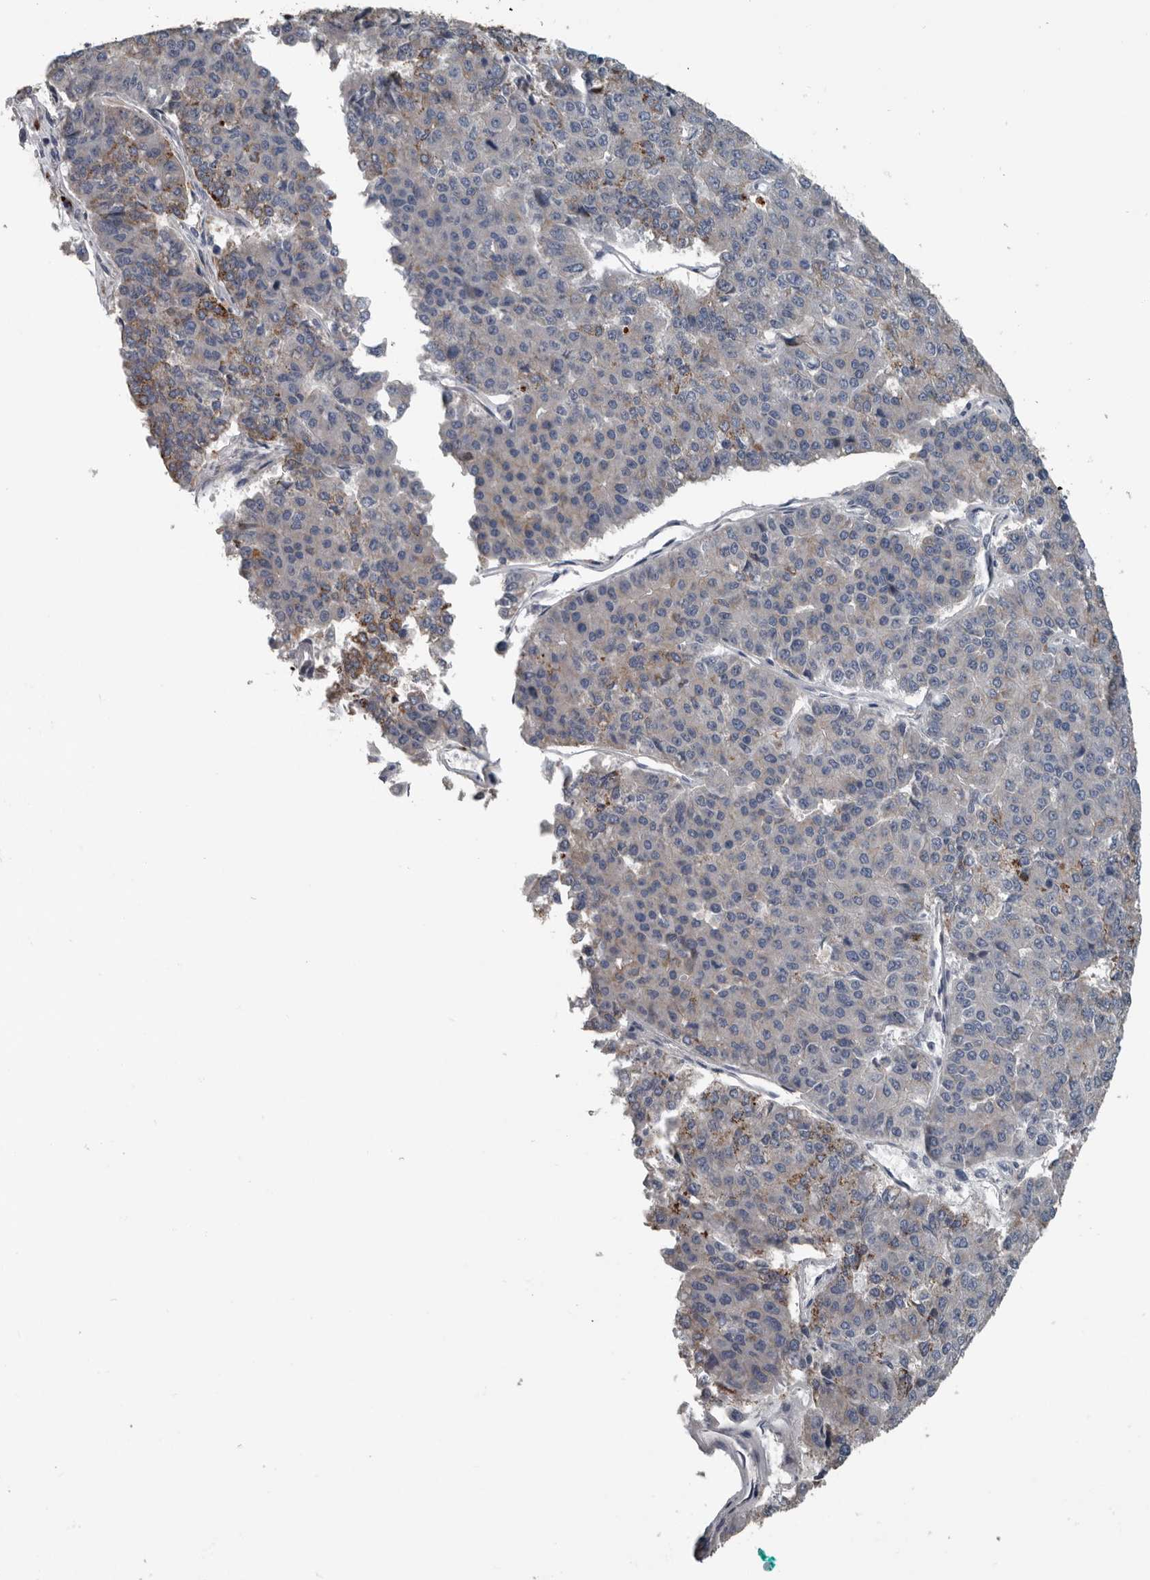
{"staining": {"intensity": "moderate", "quantity": "<25%", "location": "cytoplasmic/membranous"}, "tissue": "pancreatic cancer", "cell_type": "Tumor cells", "image_type": "cancer", "snomed": [{"axis": "morphology", "description": "Adenocarcinoma, NOS"}, {"axis": "topography", "description": "Pancreas"}], "caption": "Brown immunohistochemical staining in human pancreatic cancer exhibits moderate cytoplasmic/membranous positivity in about <25% of tumor cells.", "gene": "DPY19L4", "patient": {"sex": "male", "age": 50}}